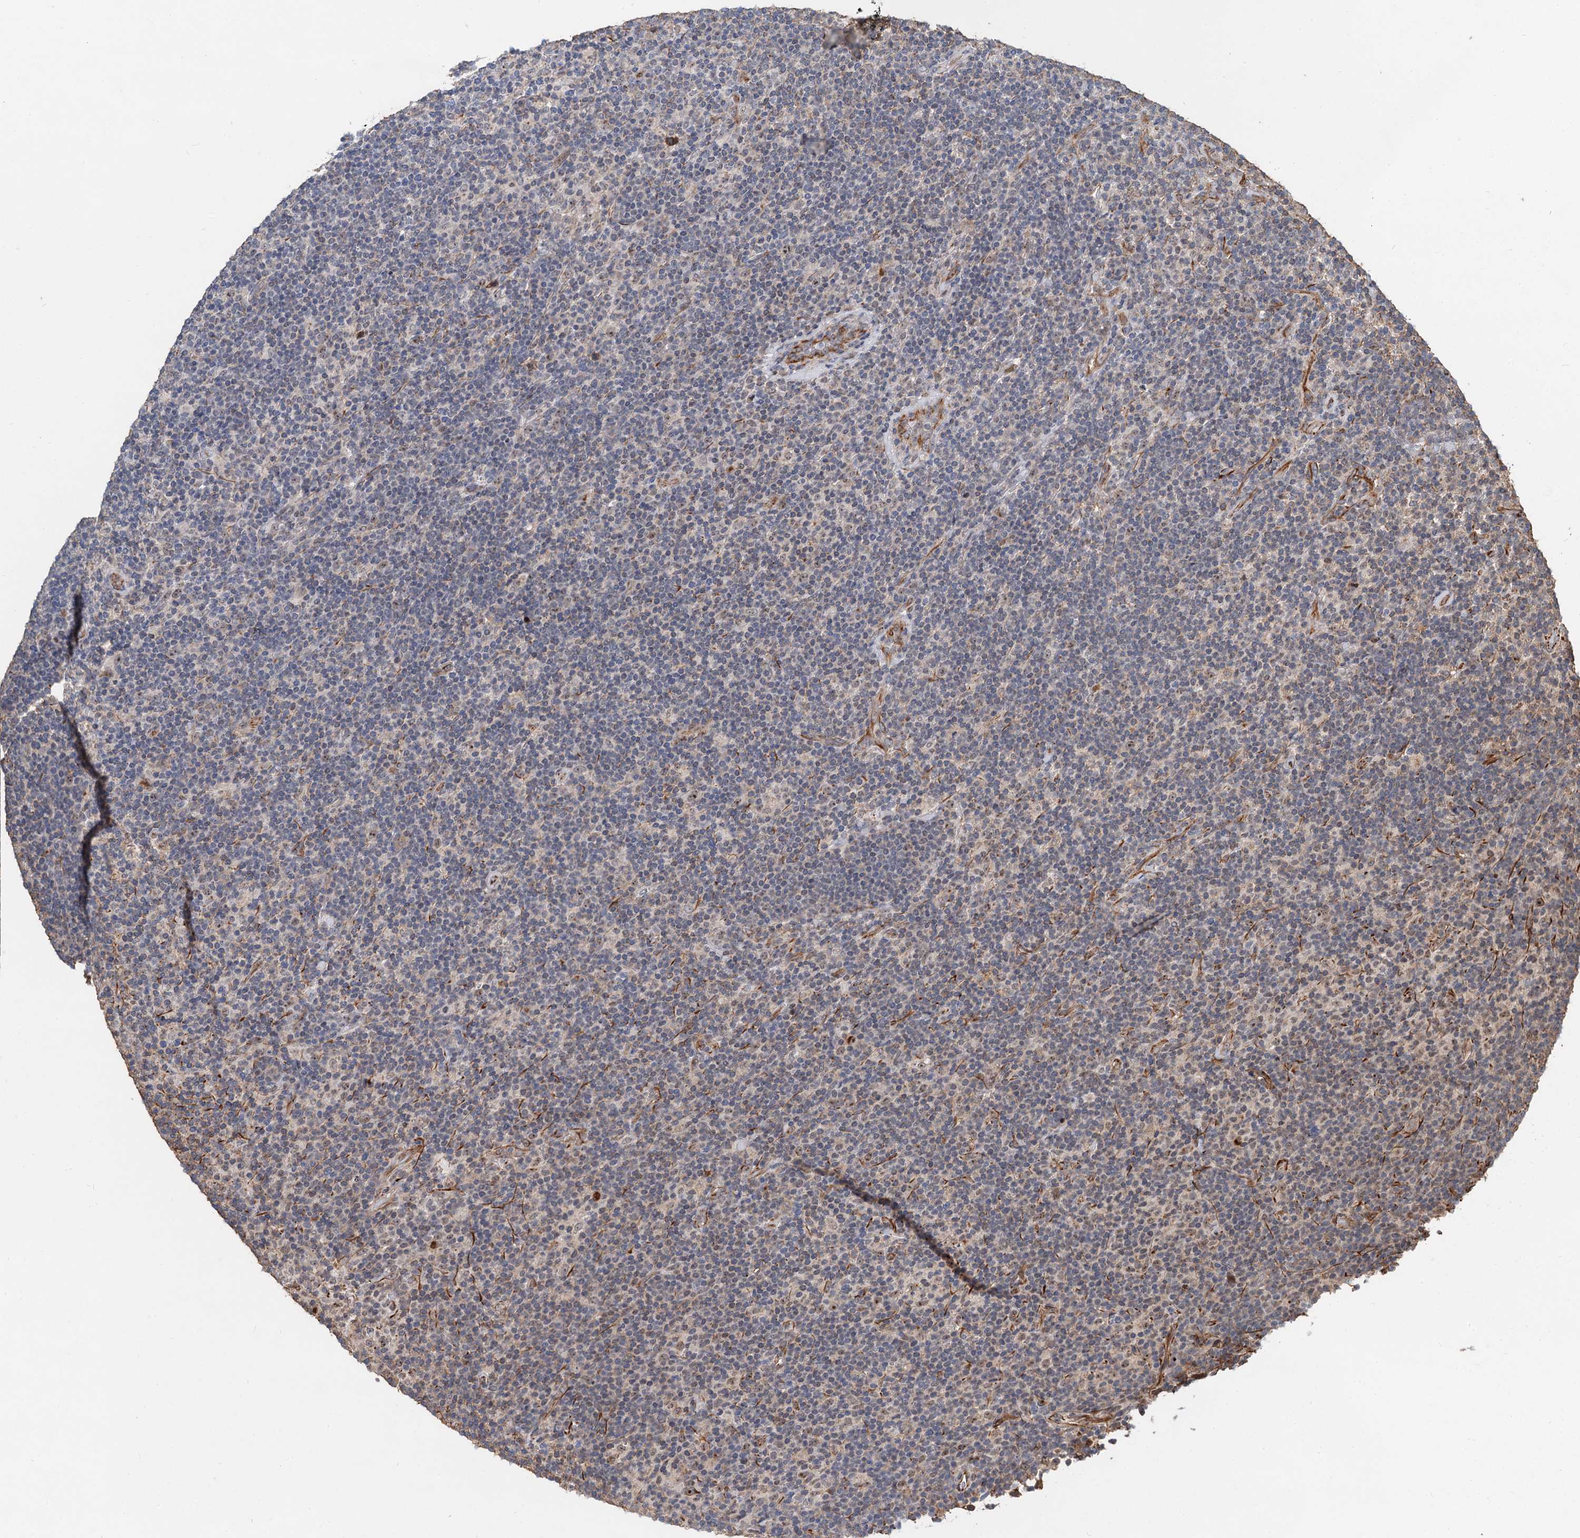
{"staining": {"intensity": "negative", "quantity": "none", "location": "none"}, "tissue": "lymphoma", "cell_type": "Tumor cells", "image_type": "cancer", "snomed": [{"axis": "morphology", "description": "Hodgkin's disease, NOS"}, {"axis": "topography", "description": "Lymph node"}], "caption": "High power microscopy photomicrograph of an IHC image of lymphoma, revealing no significant expression in tumor cells.", "gene": "TMA16", "patient": {"sex": "female", "age": 57}}